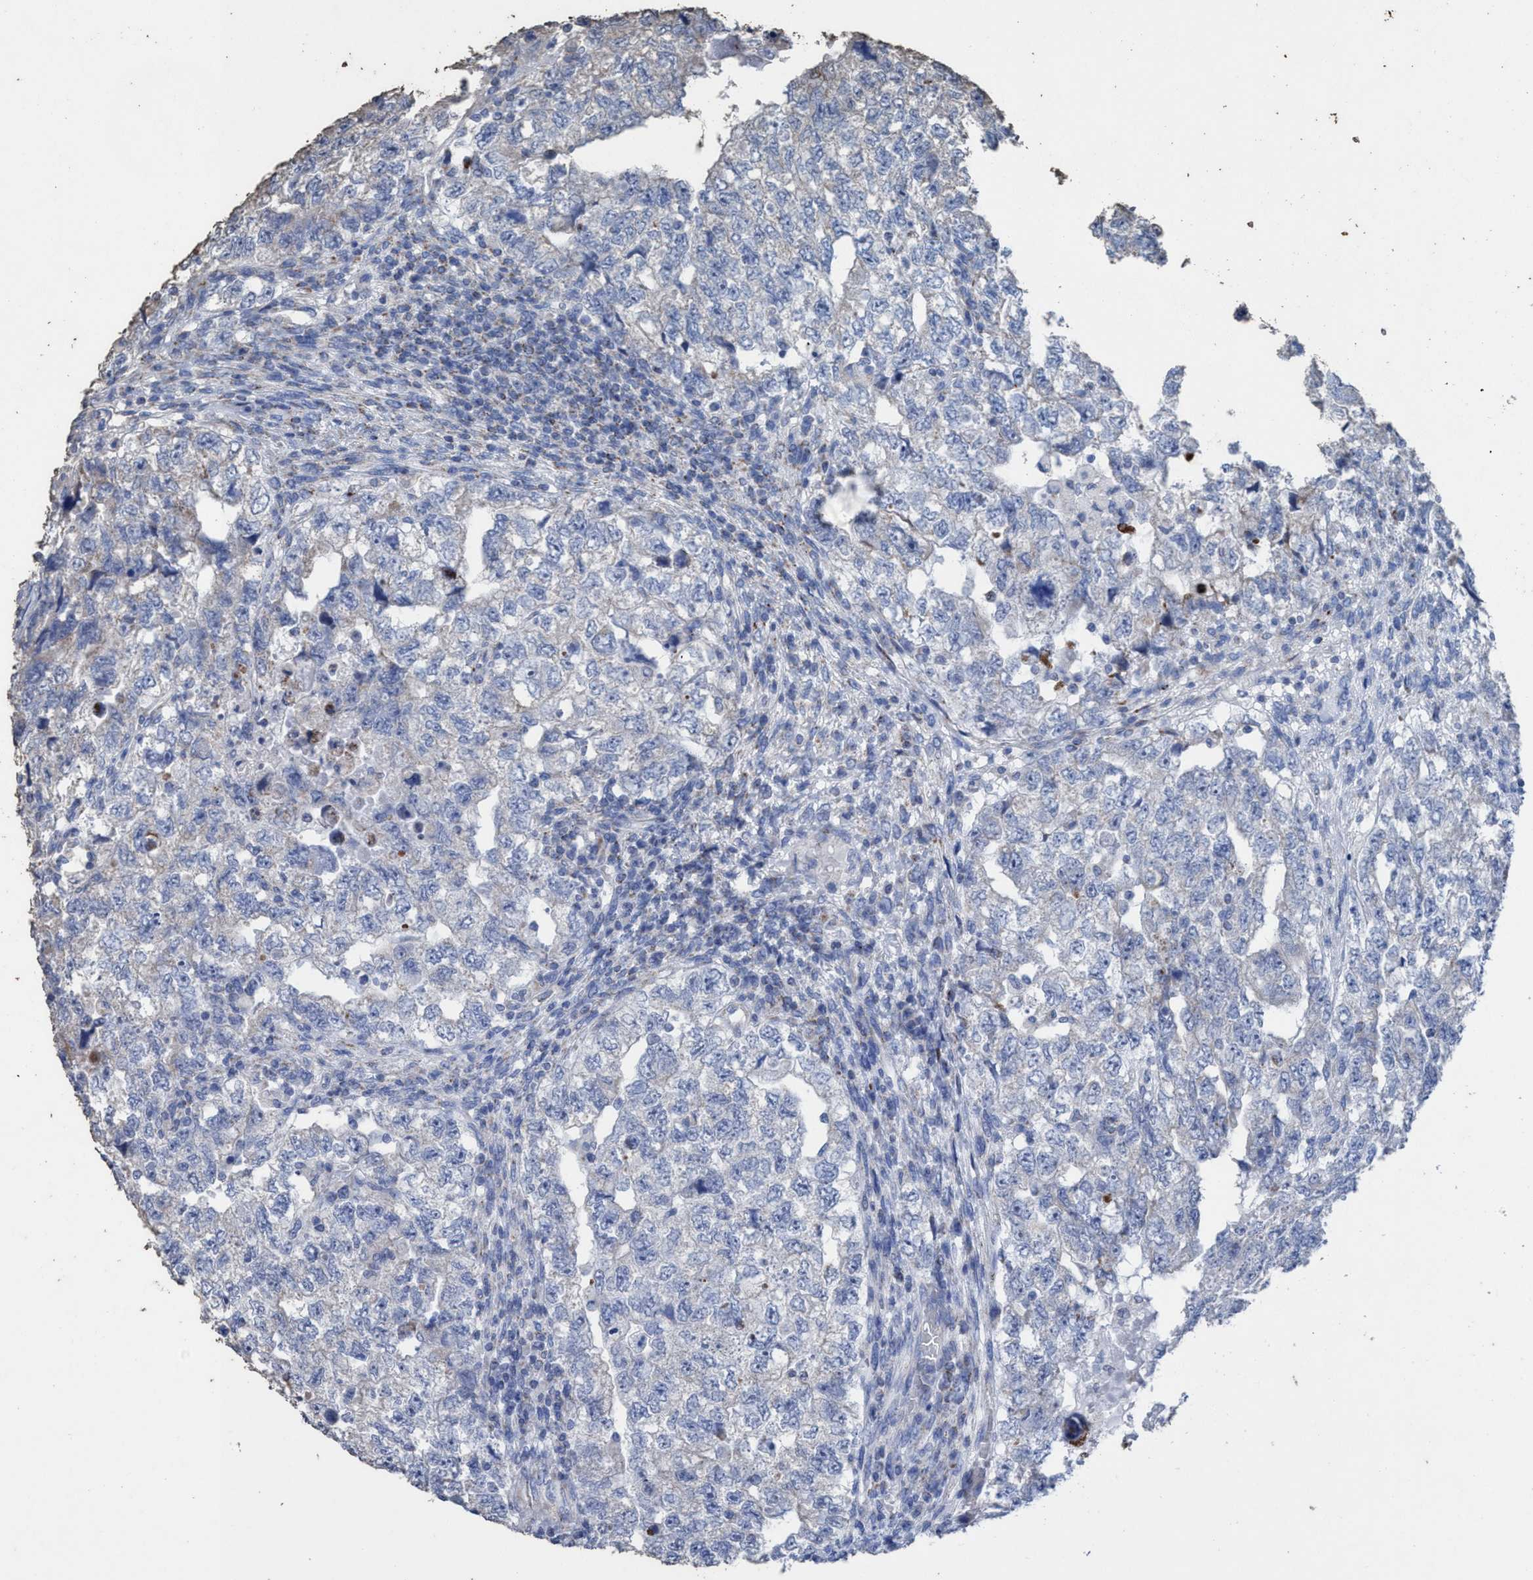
{"staining": {"intensity": "negative", "quantity": "none", "location": "none"}, "tissue": "testis cancer", "cell_type": "Tumor cells", "image_type": "cancer", "snomed": [{"axis": "morphology", "description": "Carcinoma, Embryonal, NOS"}, {"axis": "topography", "description": "Testis"}], "caption": "Testis cancer was stained to show a protein in brown. There is no significant expression in tumor cells.", "gene": "RSAD1", "patient": {"sex": "male", "age": 36}}